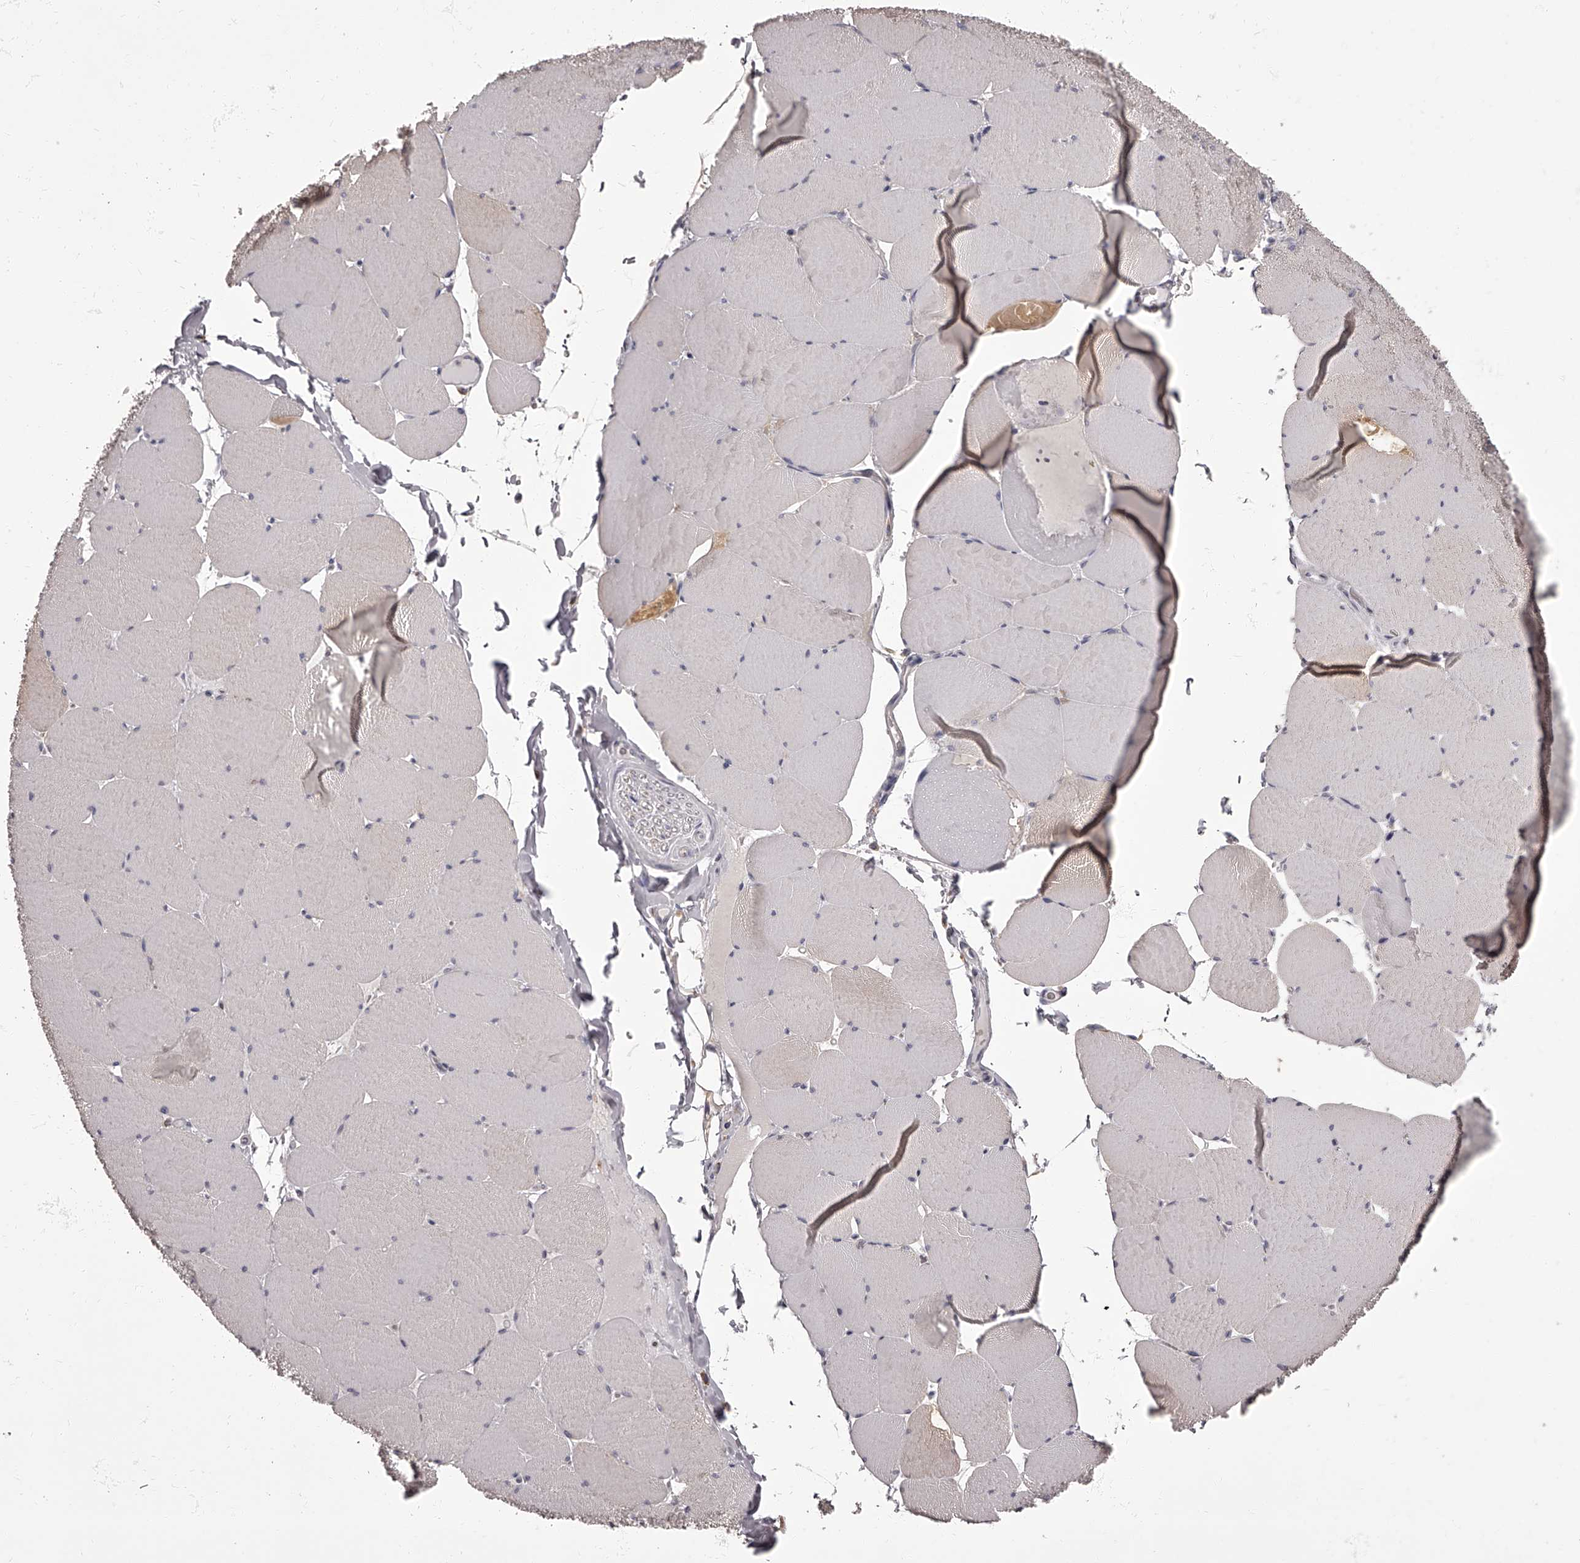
{"staining": {"intensity": "weak", "quantity": "<25%", "location": "cytoplasmic/membranous"}, "tissue": "skeletal muscle", "cell_type": "Myocytes", "image_type": "normal", "snomed": [{"axis": "morphology", "description": "Normal tissue, NOS"}, {"axis": "topography", "description": "Skeletal muscle"}, {"axis": "topography", "description": "Head-Neck"}], "caption": "IHC of unremarkable human skeletal muscle demonstrates no staining in myocytes.", "gene": "APEH", "patient": {"sex": "male", "age": 66}}